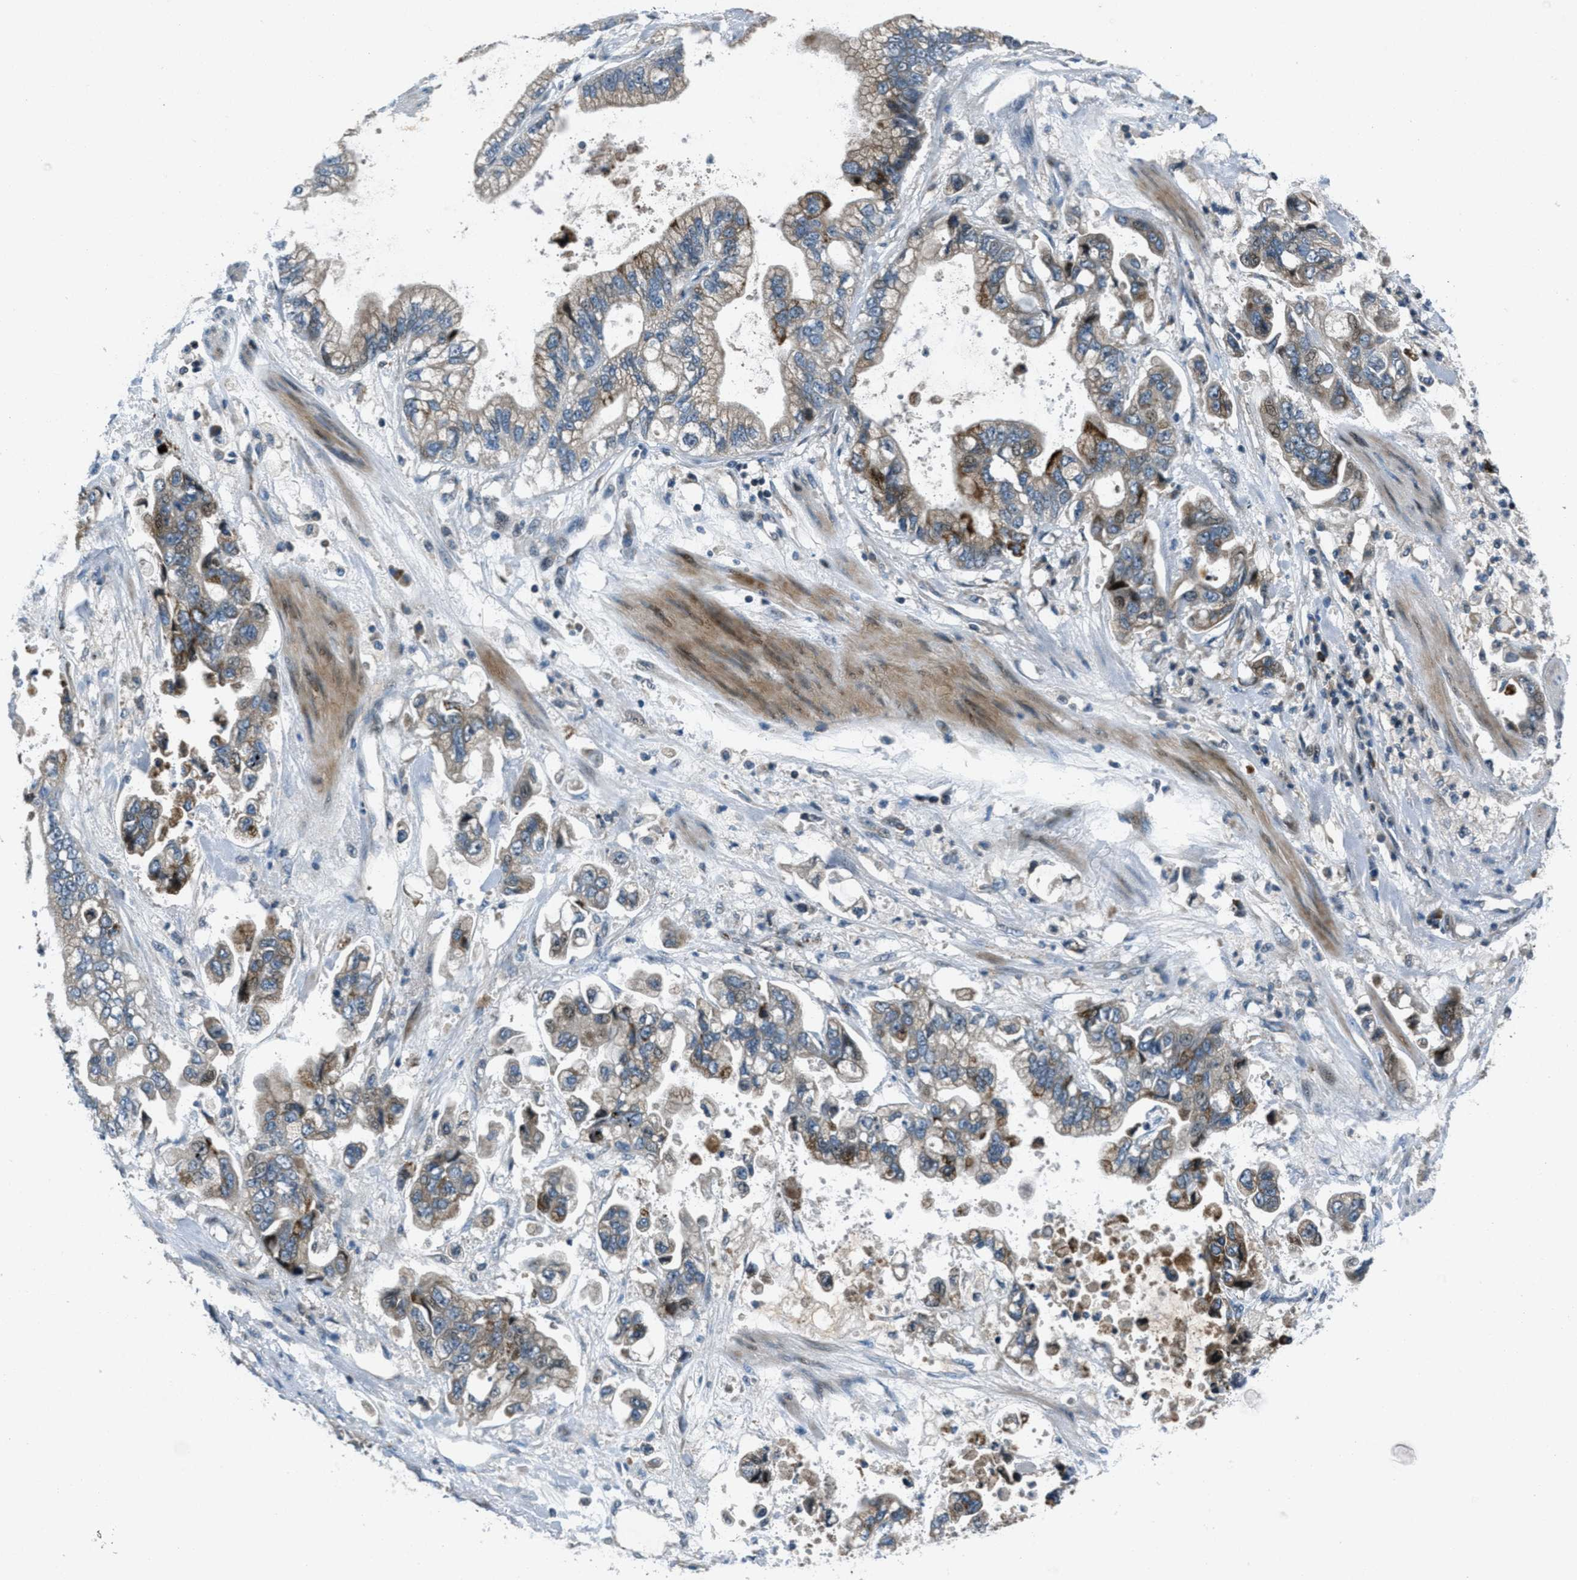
{"staining": {"intensity": "moderate", "quantity": "25%-75%", "location": "cytoplasmic/membranous"}, "tissue": "stomach cancer", "cell_type": "Tumor cells", "image_type": "cancer", "snomed": [{"axis": "morphology", "description": "Normal tissue, NOS"}, {"axis": "morphology", "description": "Adenocarcinoma, NOS"}, {"axis": "topography", "description": "Stomach"}], "caption": "Immunohistochemistry (DAB (3,3'-diaminobenzidine)) staining of adenocarcinoma (stomach) demonstrates moderate cytoplasmic/membranous protein expression in about 25%-75% of tumor cells.", "gene": "CLEC2D", "patient": {"sex": "male", "age": 62}}